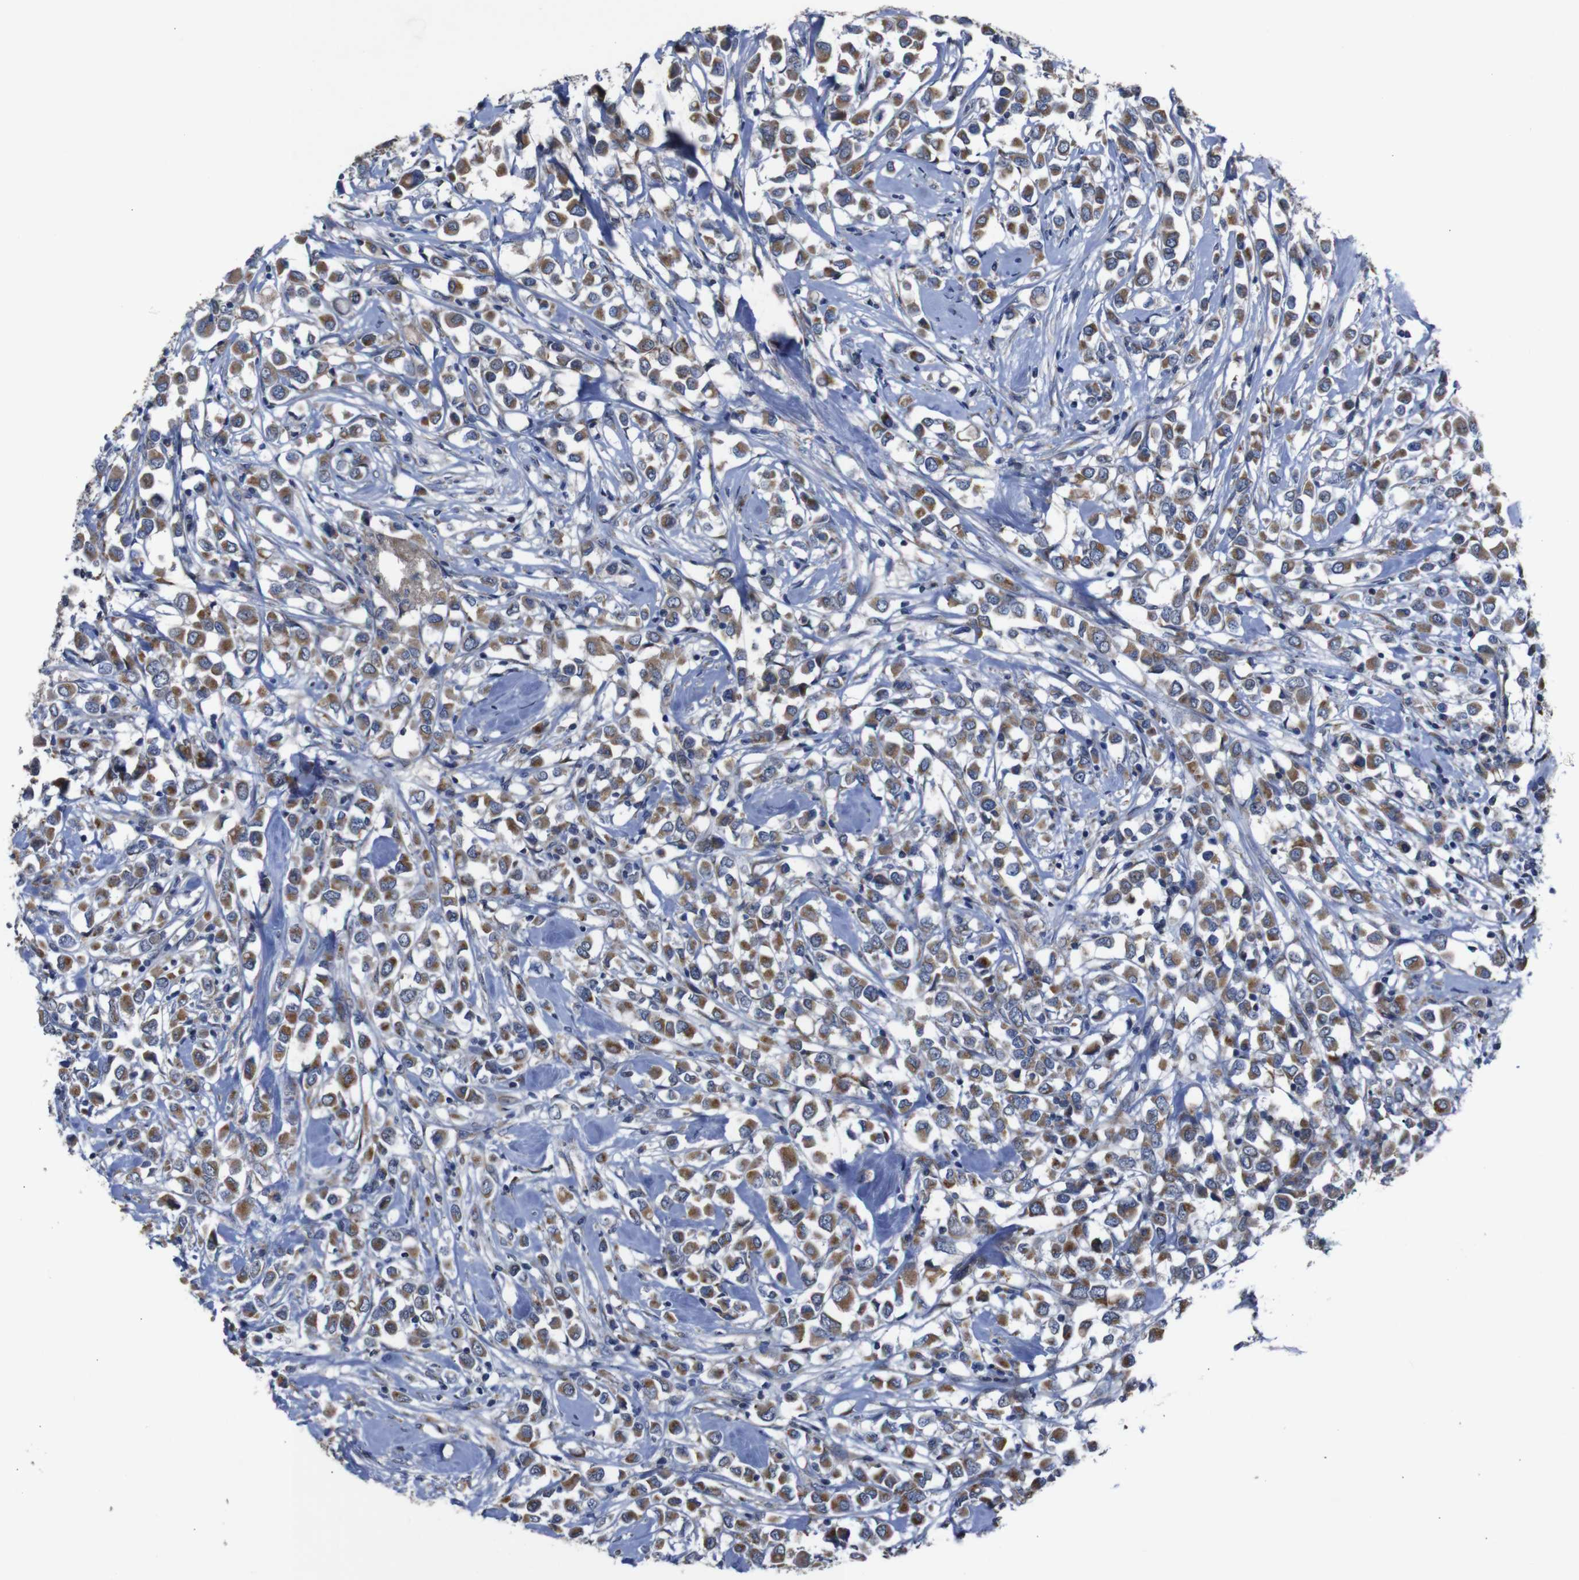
{"staining": {"intensity": "moderate", "quantity": ">75%", "location": "cytoplasmic/membranous"}, "tissue": "breast cancer", "cell_type": "Tumor cells", "image_type": "cancer", "snomed": [{"axis": "morphology", "description": "Duct carcinoma"}, {"axis": "topography", "description": "Breast"}], "caption": "Human invasive ductal carcinoma (breast) stained with a protein marker exhibits moderate staining in tumor cells.", "gene": "CHST10", "patient": {"sex": "female", "age": 61}}